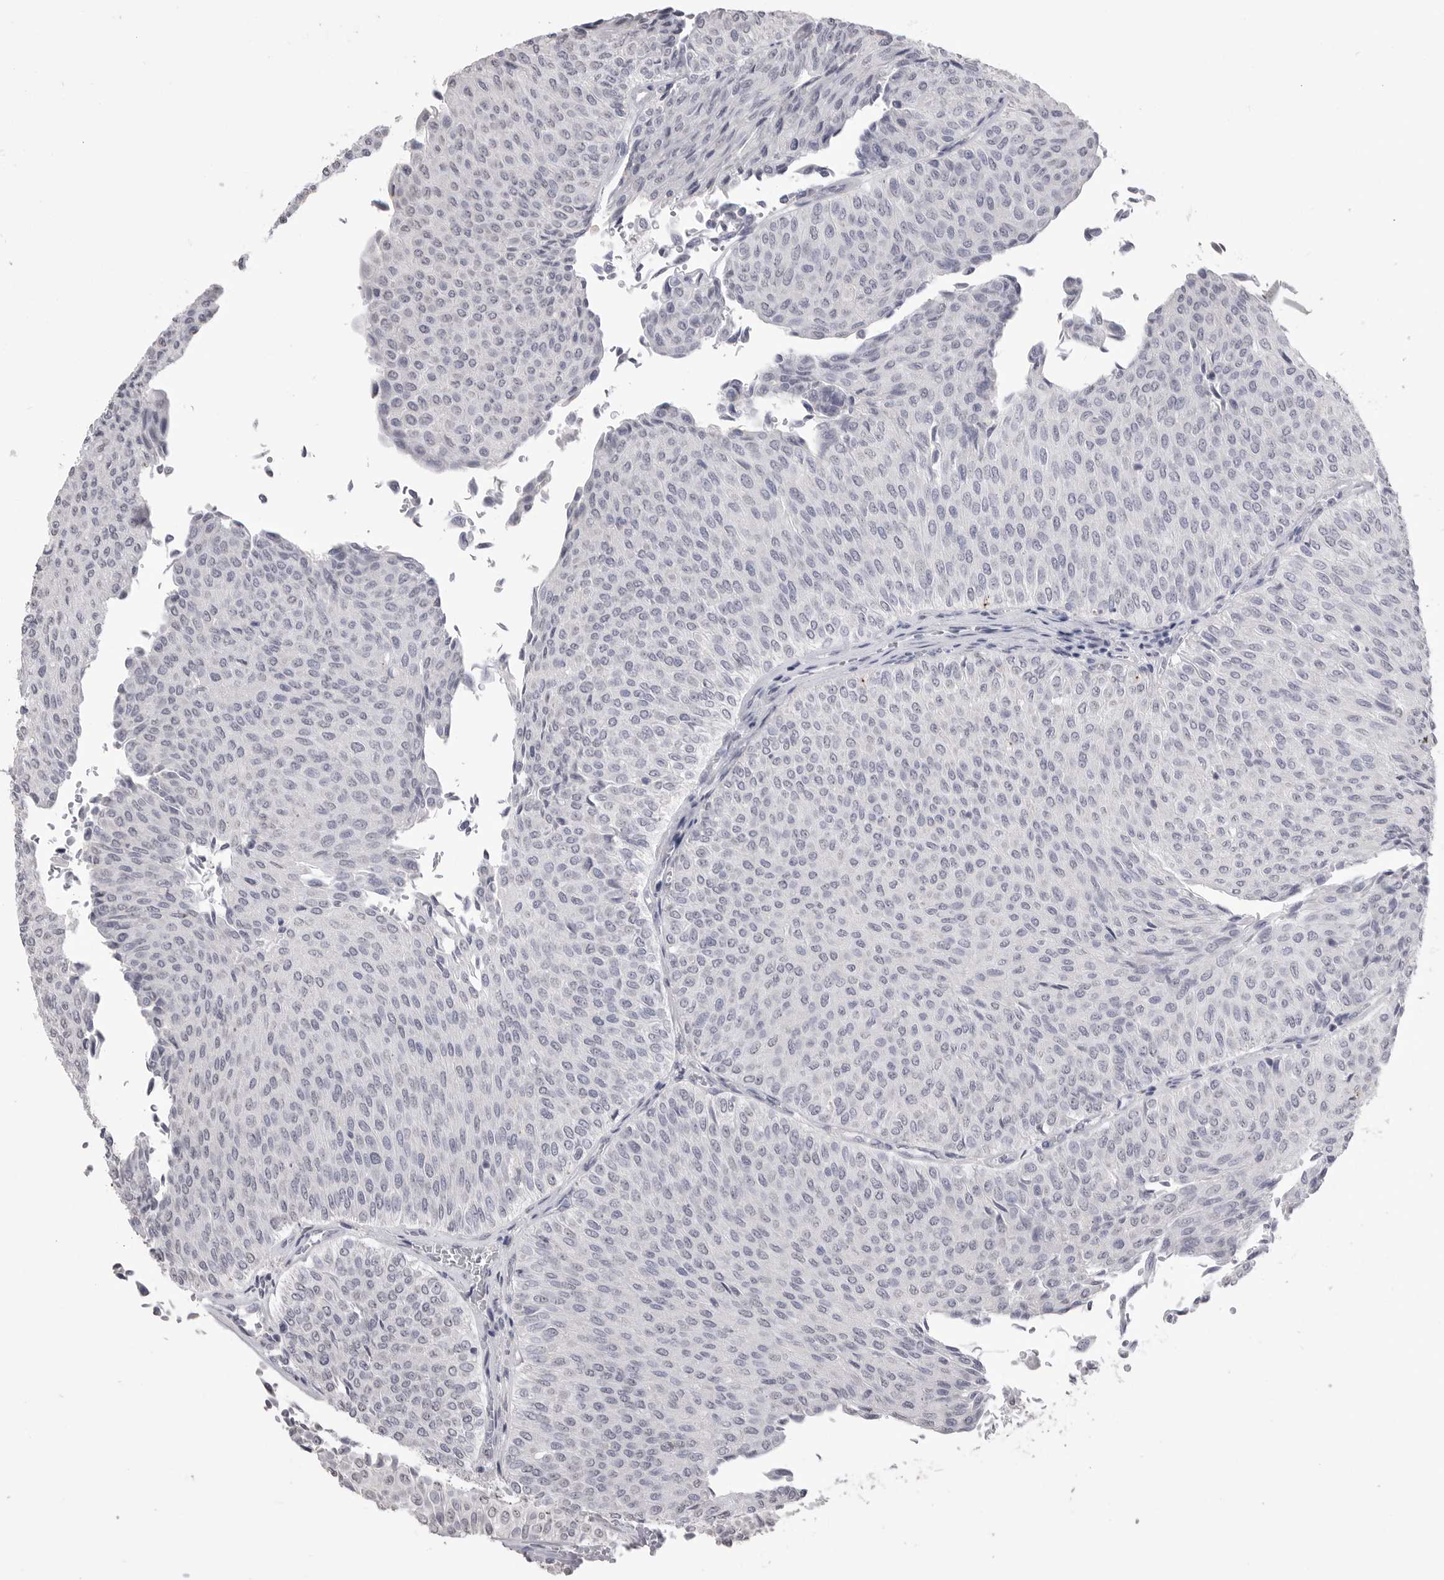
{"staining": {"intensity": "negative", "quantity": "none", "location": "none"}, "tissue": "urothelial cancer", "cell_type": "Tumor cells", "image_type": "cancer", "snomed": [{"axis": "morphology", "description": "Urothelial carcinoma, Low grade"}, {"axis": "topography", "description": "Urinary bladder"}], "caption": "Urothelial cancer stained for a protein using immunohistochemistry (IHC) demonstrates no expression tumor cells.", "gene": "ICAM5", "patient": {"sex": "male", "age": 78}}